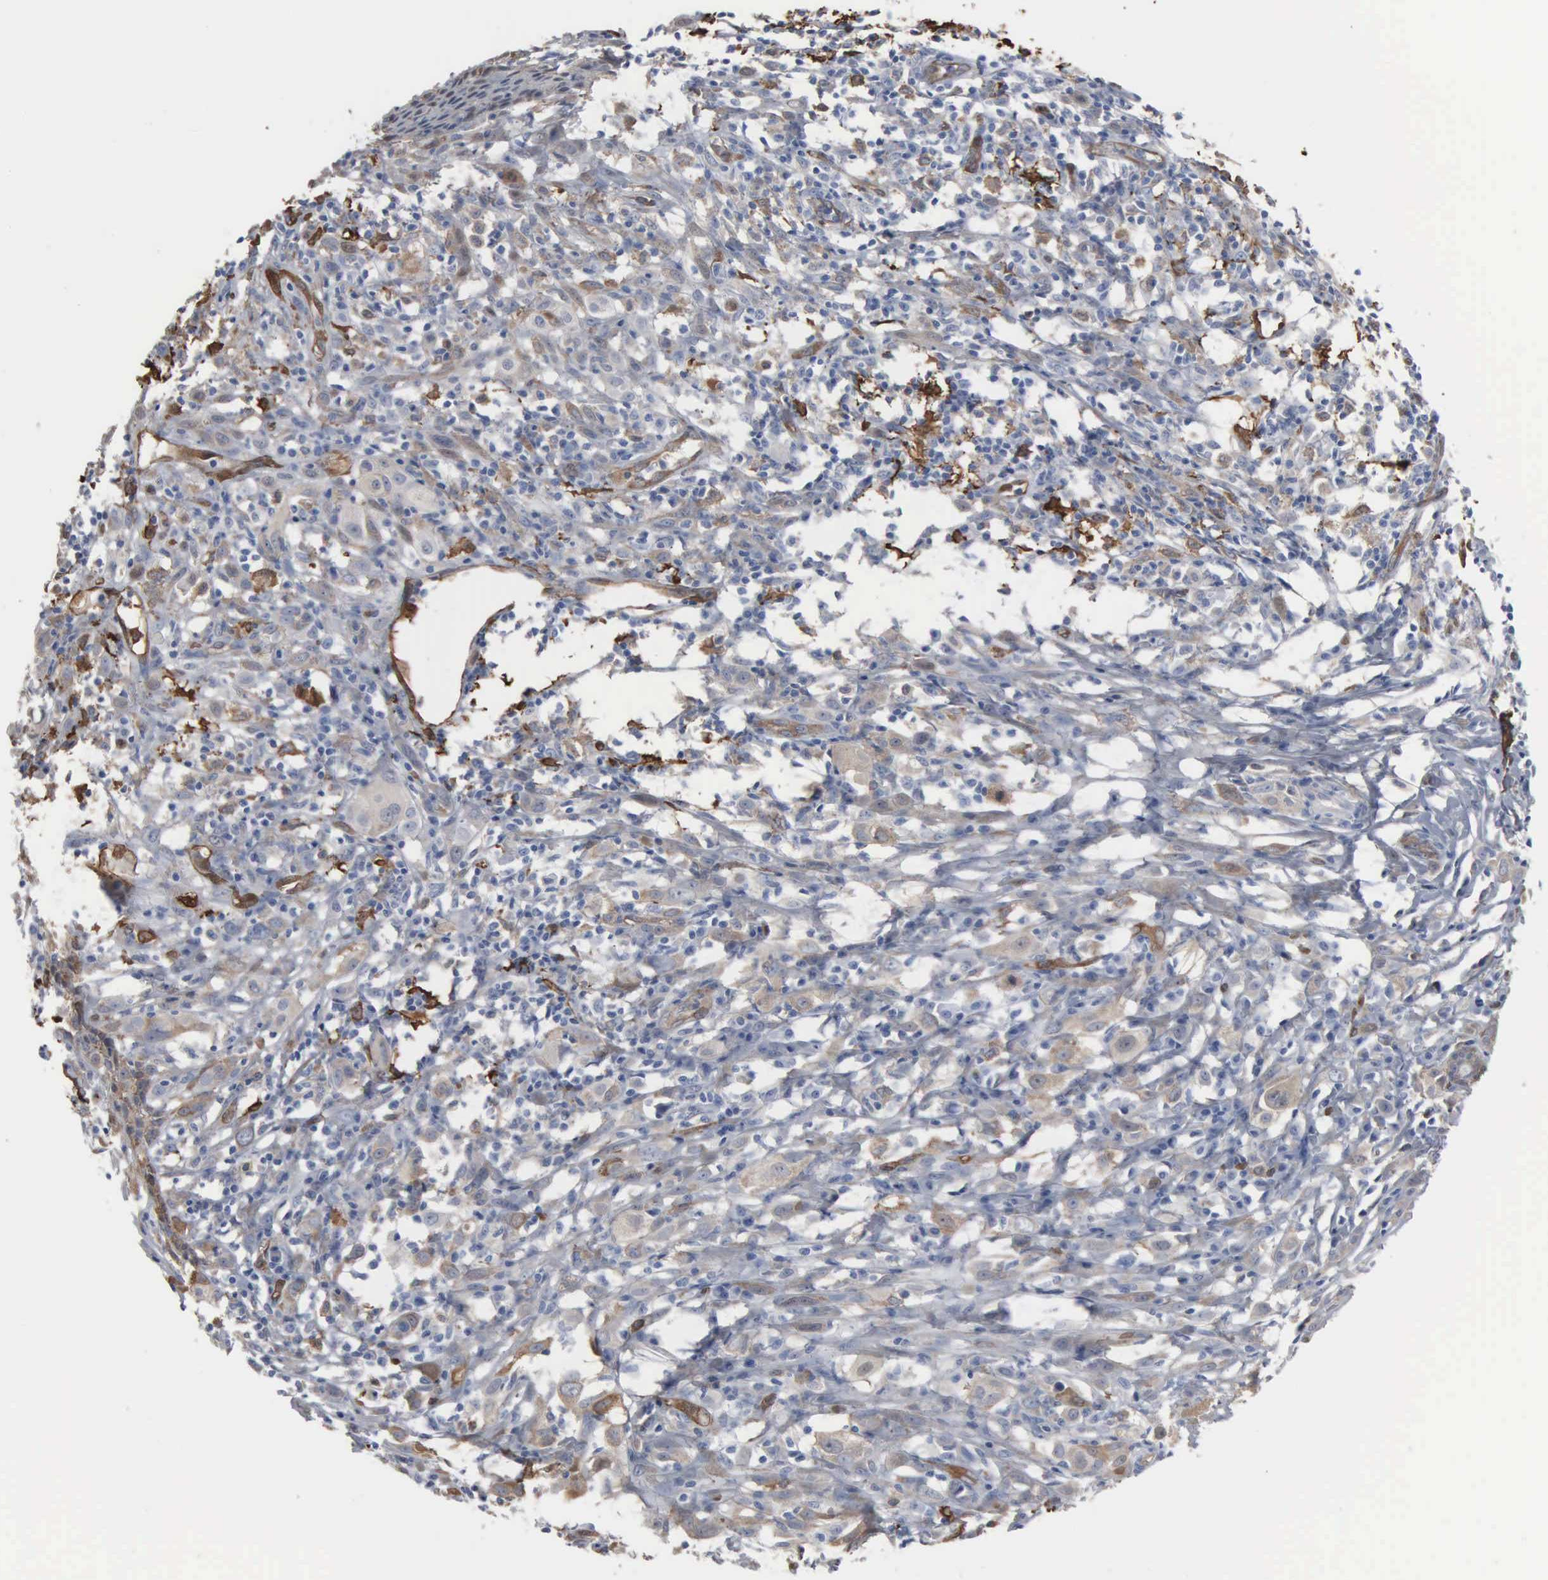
{"staining": {"intensity": "weak", "quantity": "25%-75%", "location": "cytoplasmic/membranous"}, "tissue": "melanoma", "cell_type": "Tumor cells", "image_type": "cancer", "snomed": [{"axis": "morphology", "description": "Malignant melanoma, NOS"}, {"axis": "topography", "description": "Skin"}], "caption": "Tumor cells exhibit weak cytoplasmic/membranous expression in approximately 25%-75% of cells in melanoma.", "gene": "FSCN1", "patient": {"sex": "female", "age": 52}}